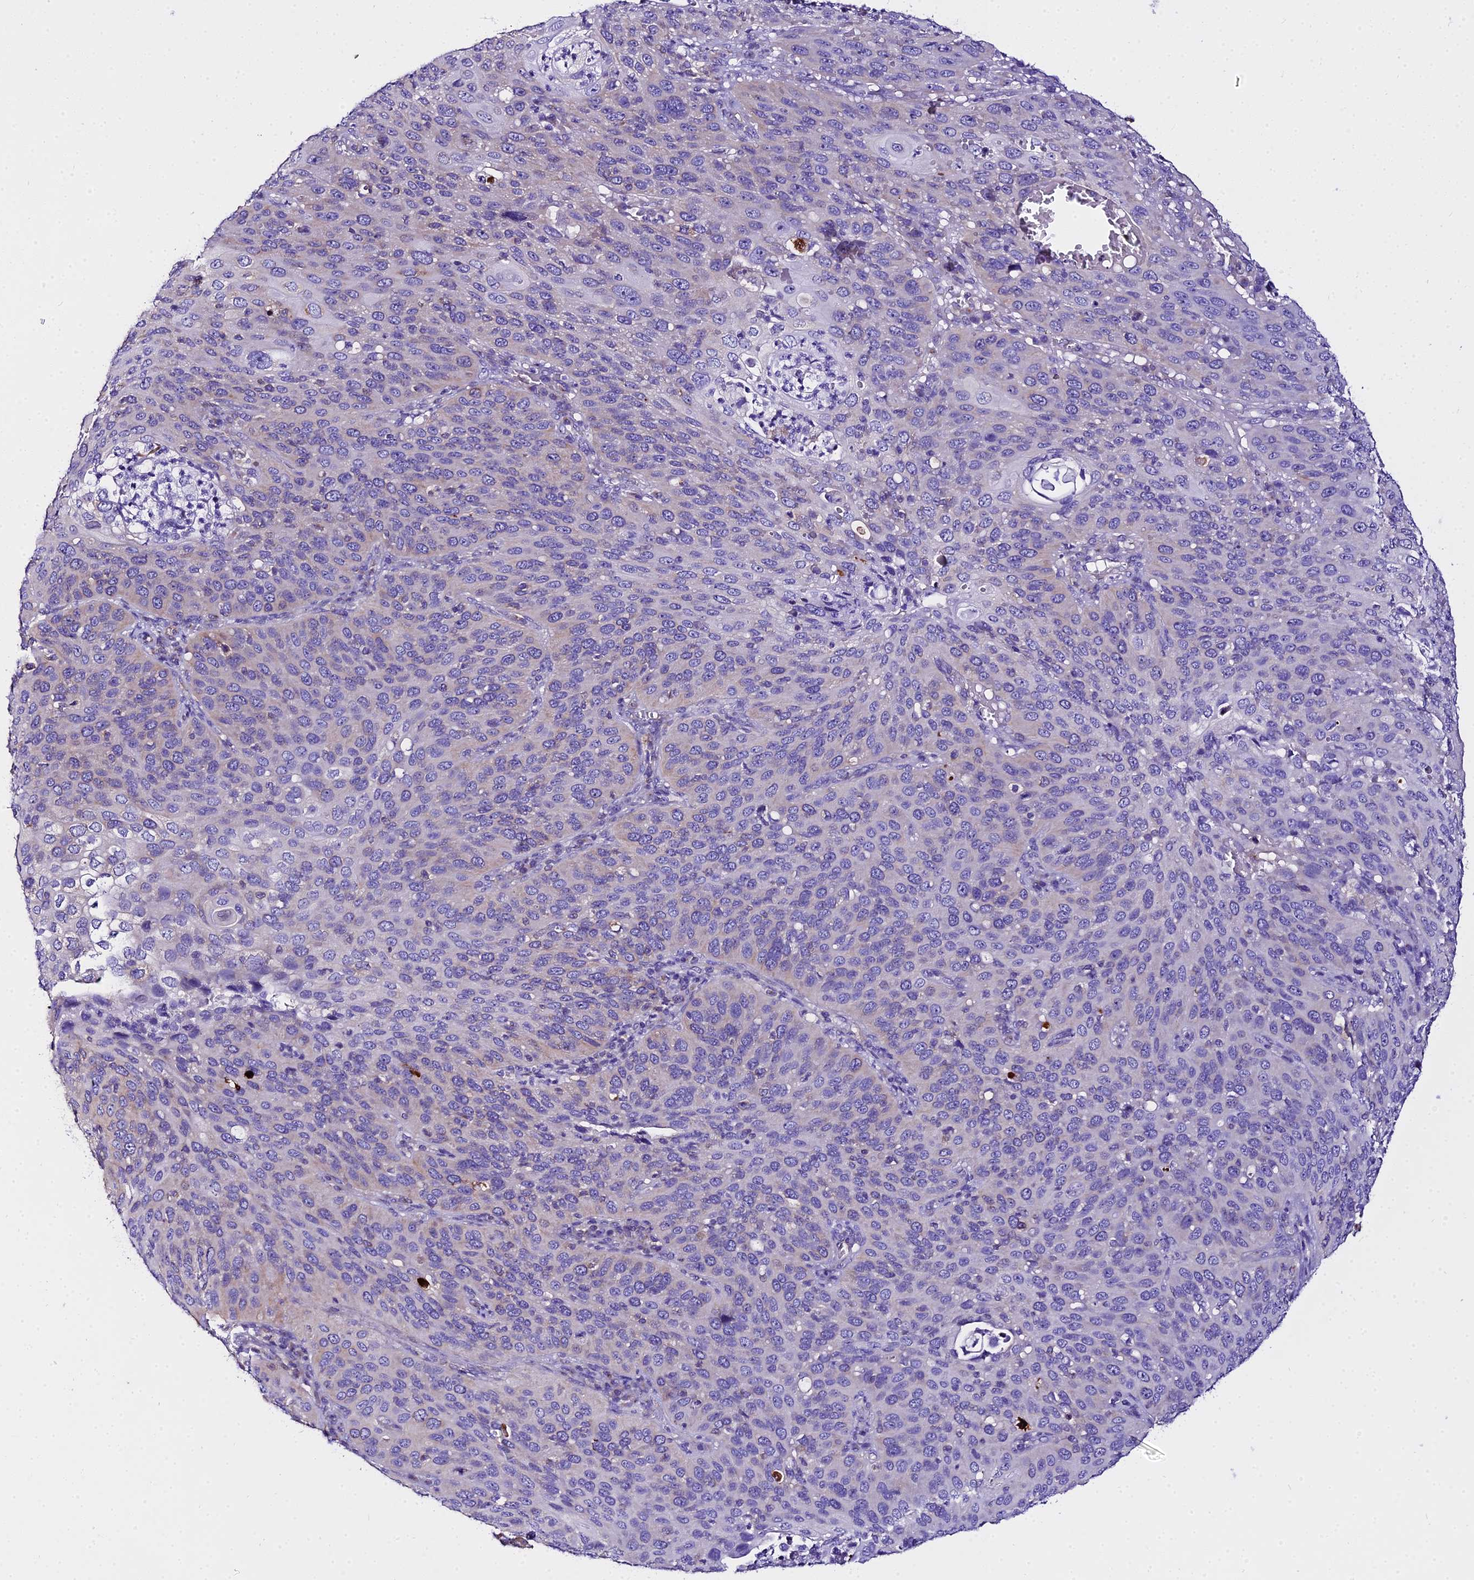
{"staining": {"intensity": "negative", "quantity": "none", "location": "none"}, "tissue": "cervical cancer", "cell_type": "Tumor cells", "image_type": "cancer", "snomed": [{"axis": "morphology", "description": "Squamous cell carcinoma, NOS"}, {"axis": "topography", "description": "Cervix"}], "caption": "Tumor cells show no significant protein staining in squamous cell carcinoma (cervical).", "gene": "TUBA3D", "patient": {"sex": "female", "age": 36}}